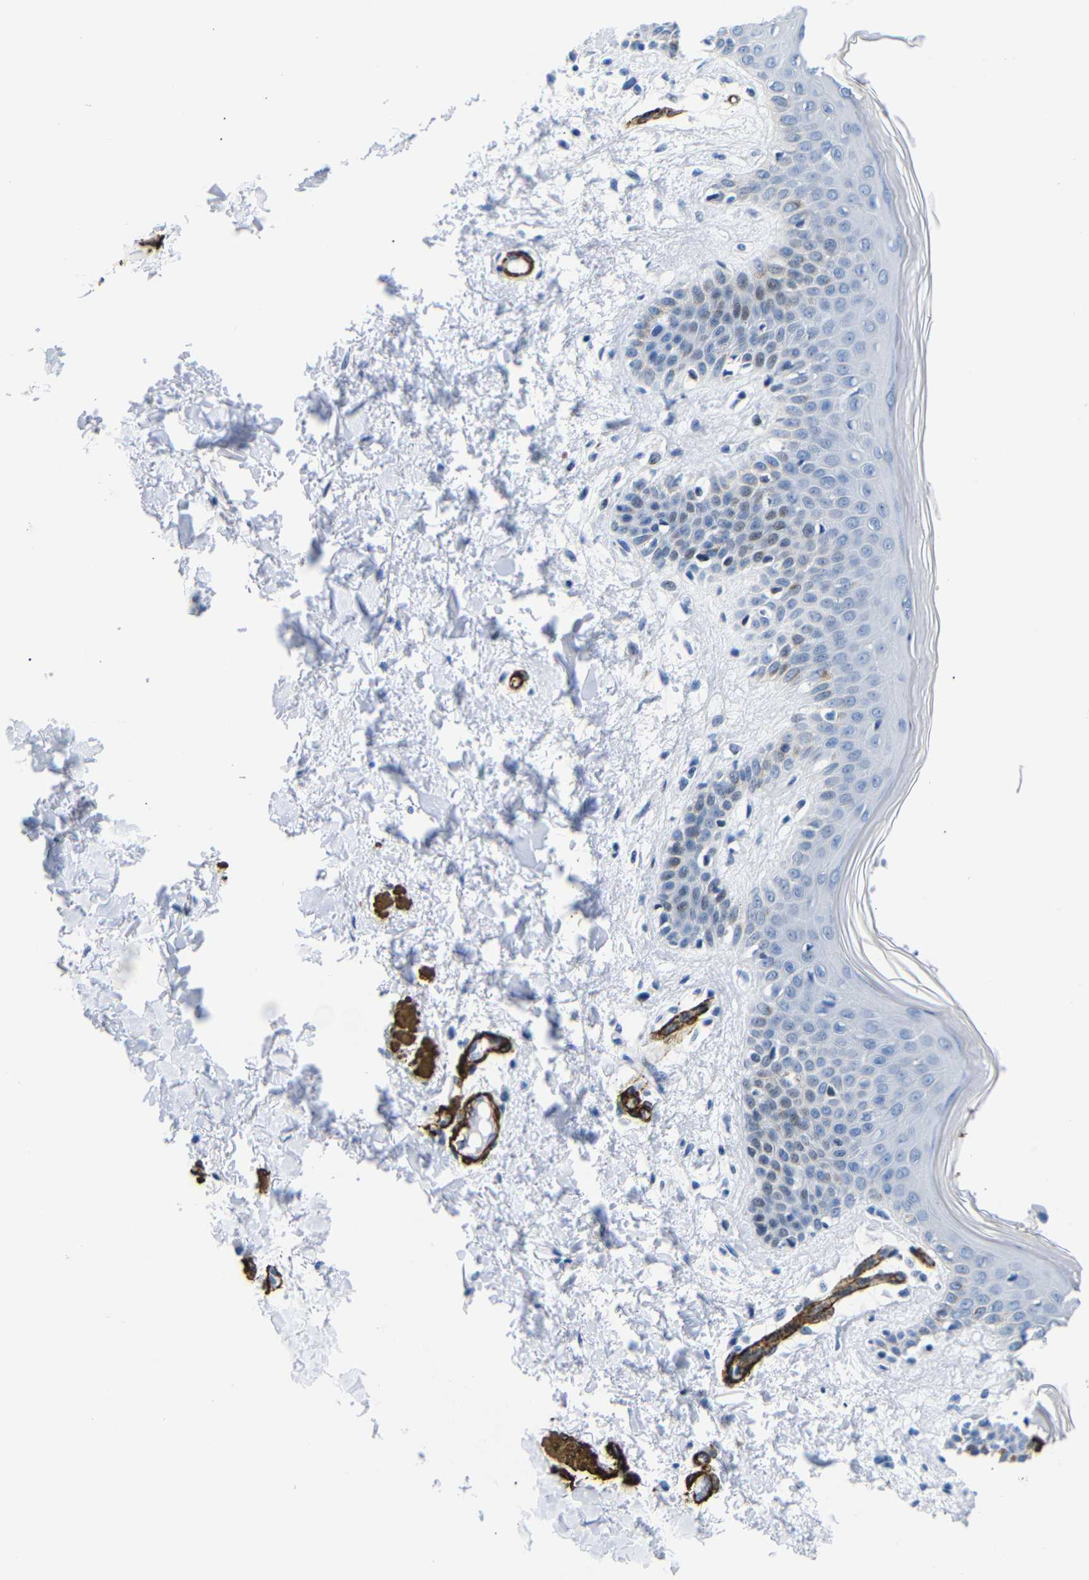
{"staining": {"intensity": "negative", "quantity": "none", "location": "none"}, "tissue": "skin", "cell_type": "Fibroblasts", "image_type": "normal", "snomed": [{"axis": "morphology", "description": "Normal tissue, NOS"}, {"axis": "topography", "description": "Skin"}], "caption": "Human skin stained for a protein using immunohistochemistry displays no expression in fibroblasts.", "gene": "ACTA2", "patient": {"sex": "male", "age": 53}}